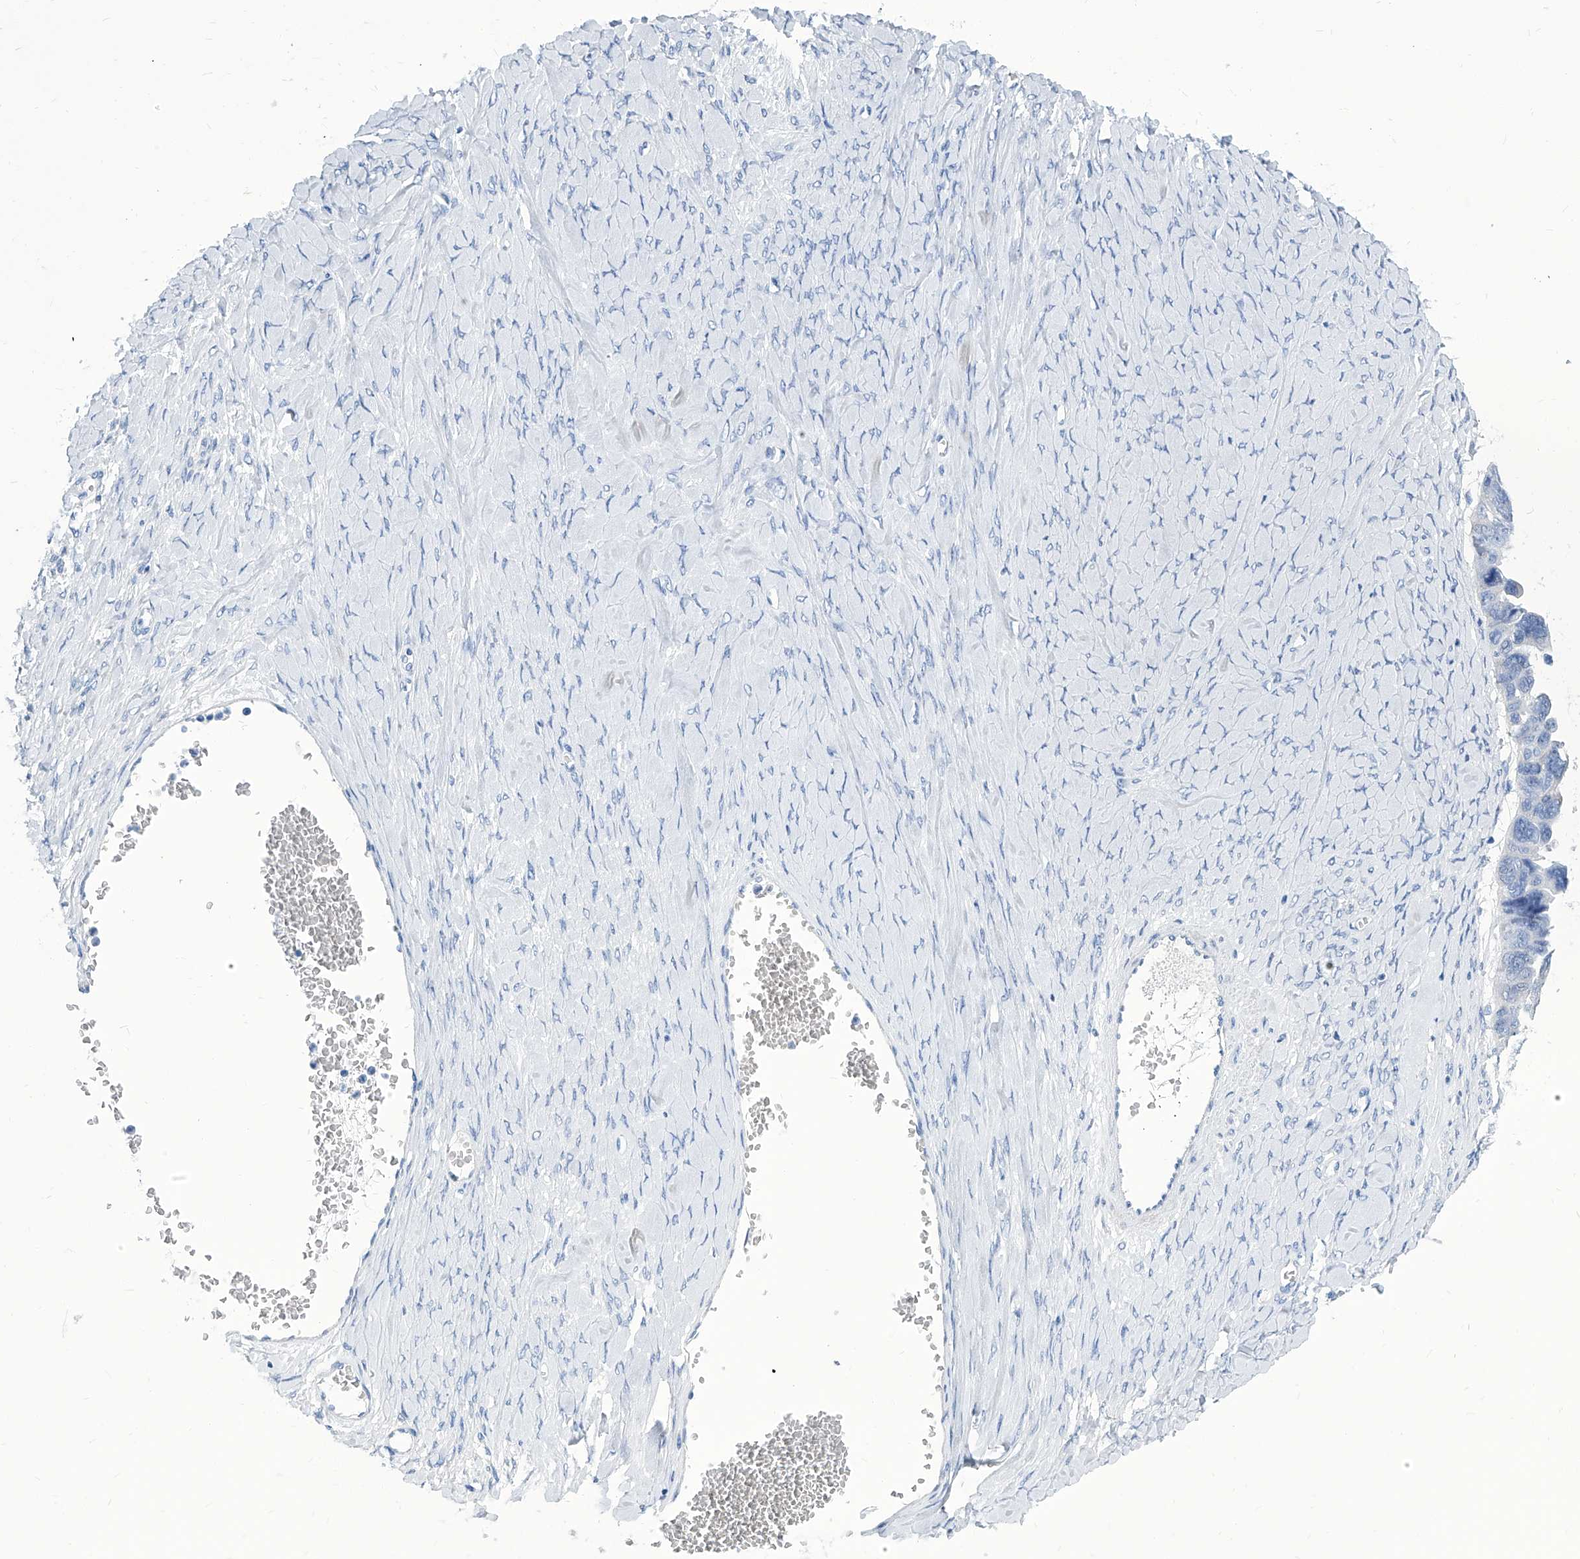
{"staining": {"intensity": "negative", "quantity": "none", "location": "none"}, "tissue": "ovarian cancer", "cell_type": "Tumor cells", "image_type": "cancer", "snomed": [{"axis": "morphology", "description": "Cystadenocarcinoma, serous, NOS"}, {"axis": "topography", "description": "Ovary"}], "caption": "The immunohistochemistry histopathology image has no significant expression in tumor cells of serous cystadenocarcinoma (ovarian) tissue.", "gene": "ZNF519", "patient": {"sex": "female", "age": 79}}